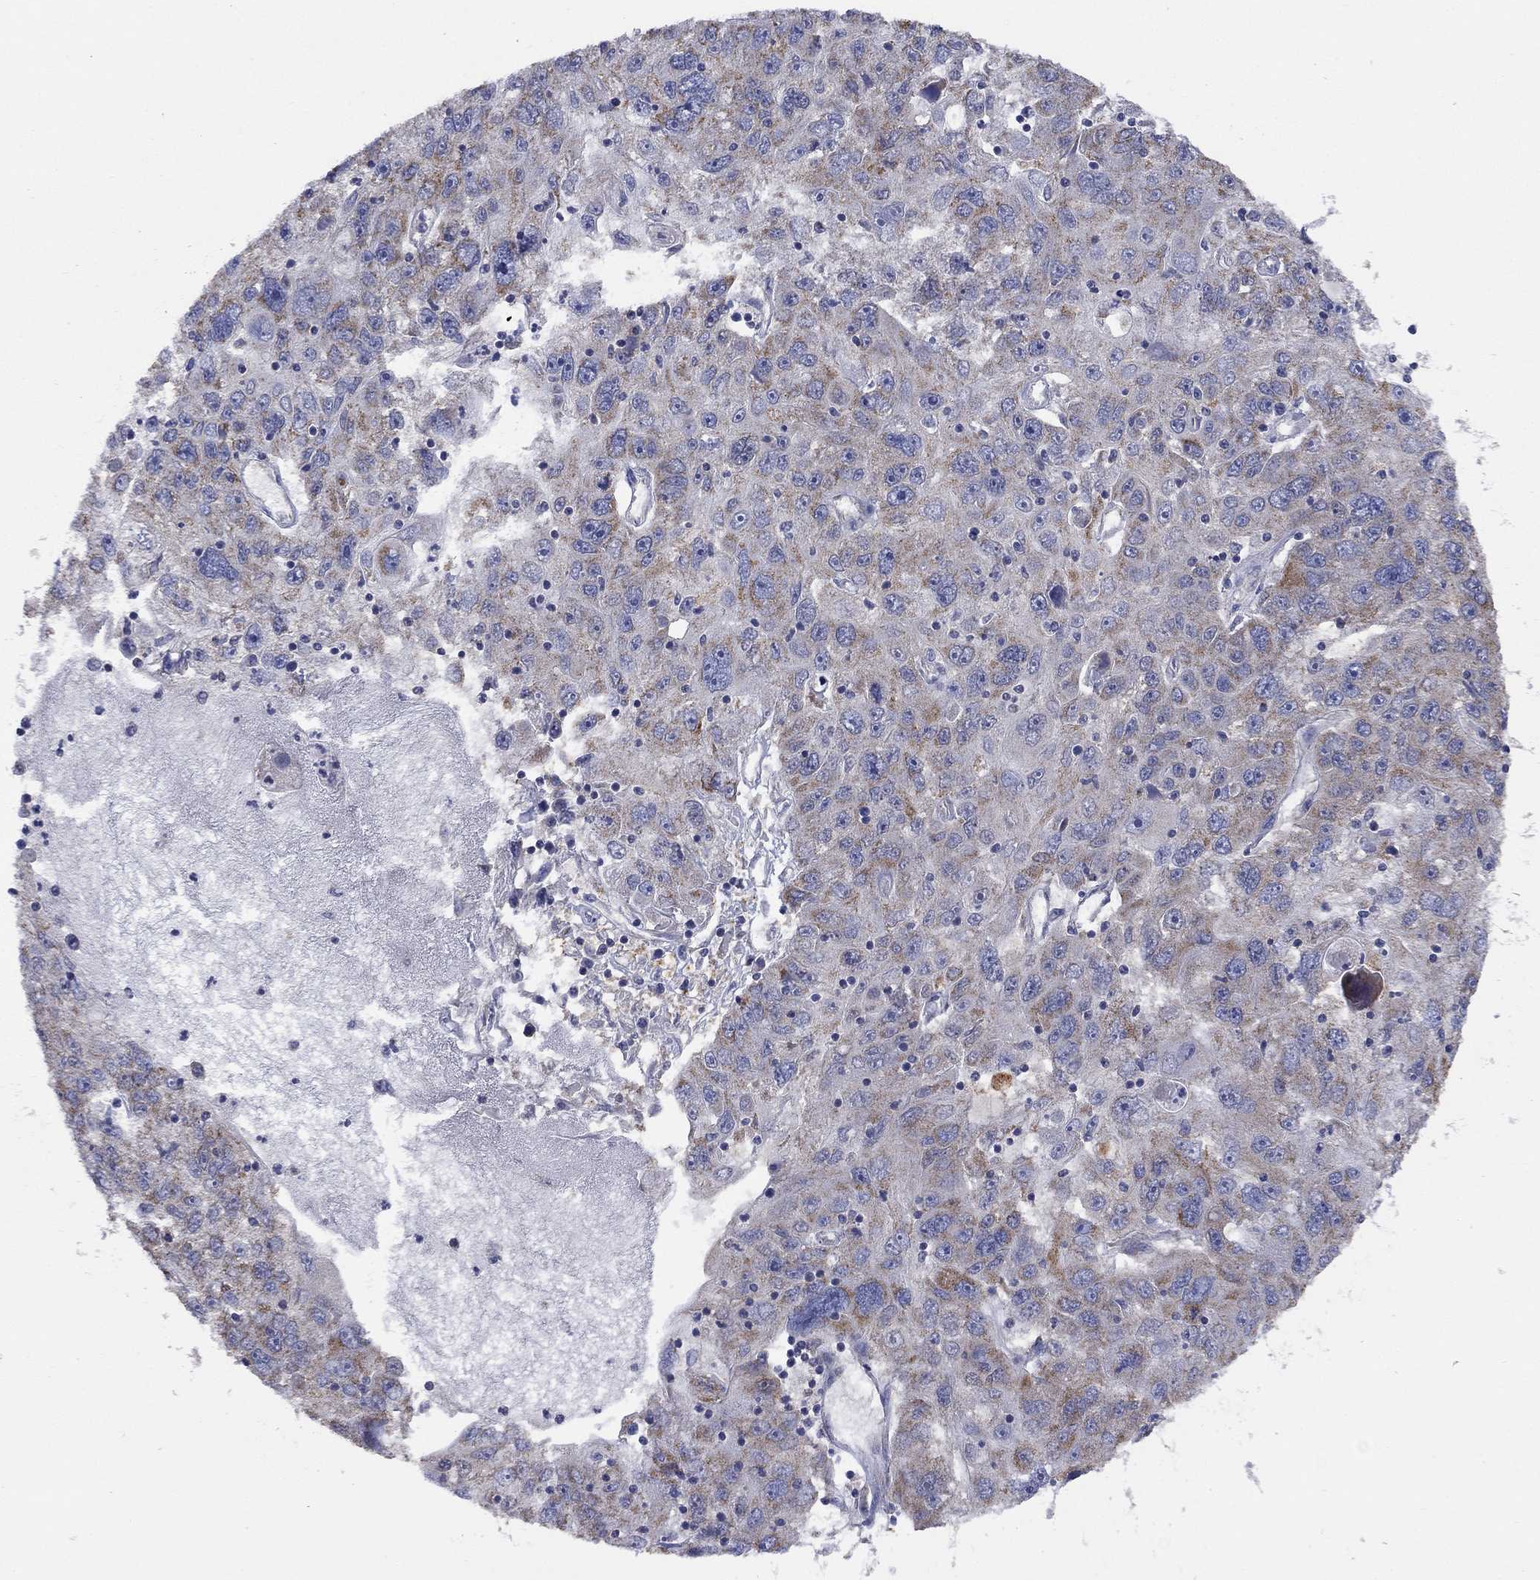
{"staining": {"intensity": "moderate", "quantity": ">75%", "location": "cytoplasmic/membranous"}, "tissue": "stomach cancer", "cell_type": "Tumor cells", "image_type": "cancer", "snomed": [{"axis": "morphology", "description": "Adenocarcinoma, NOS"}, {"axis": "topography", "description": "Stomach"}], "caption": "Approximately >75% of tumor cells in human adenocarcinoma (stomach) exhibit moderate cytoplasmic/membranous protein staining as visualized by brown immunohistochemical staining.", "gene": "CLVS1", "patient": {"sex": "male", "age": 56}}